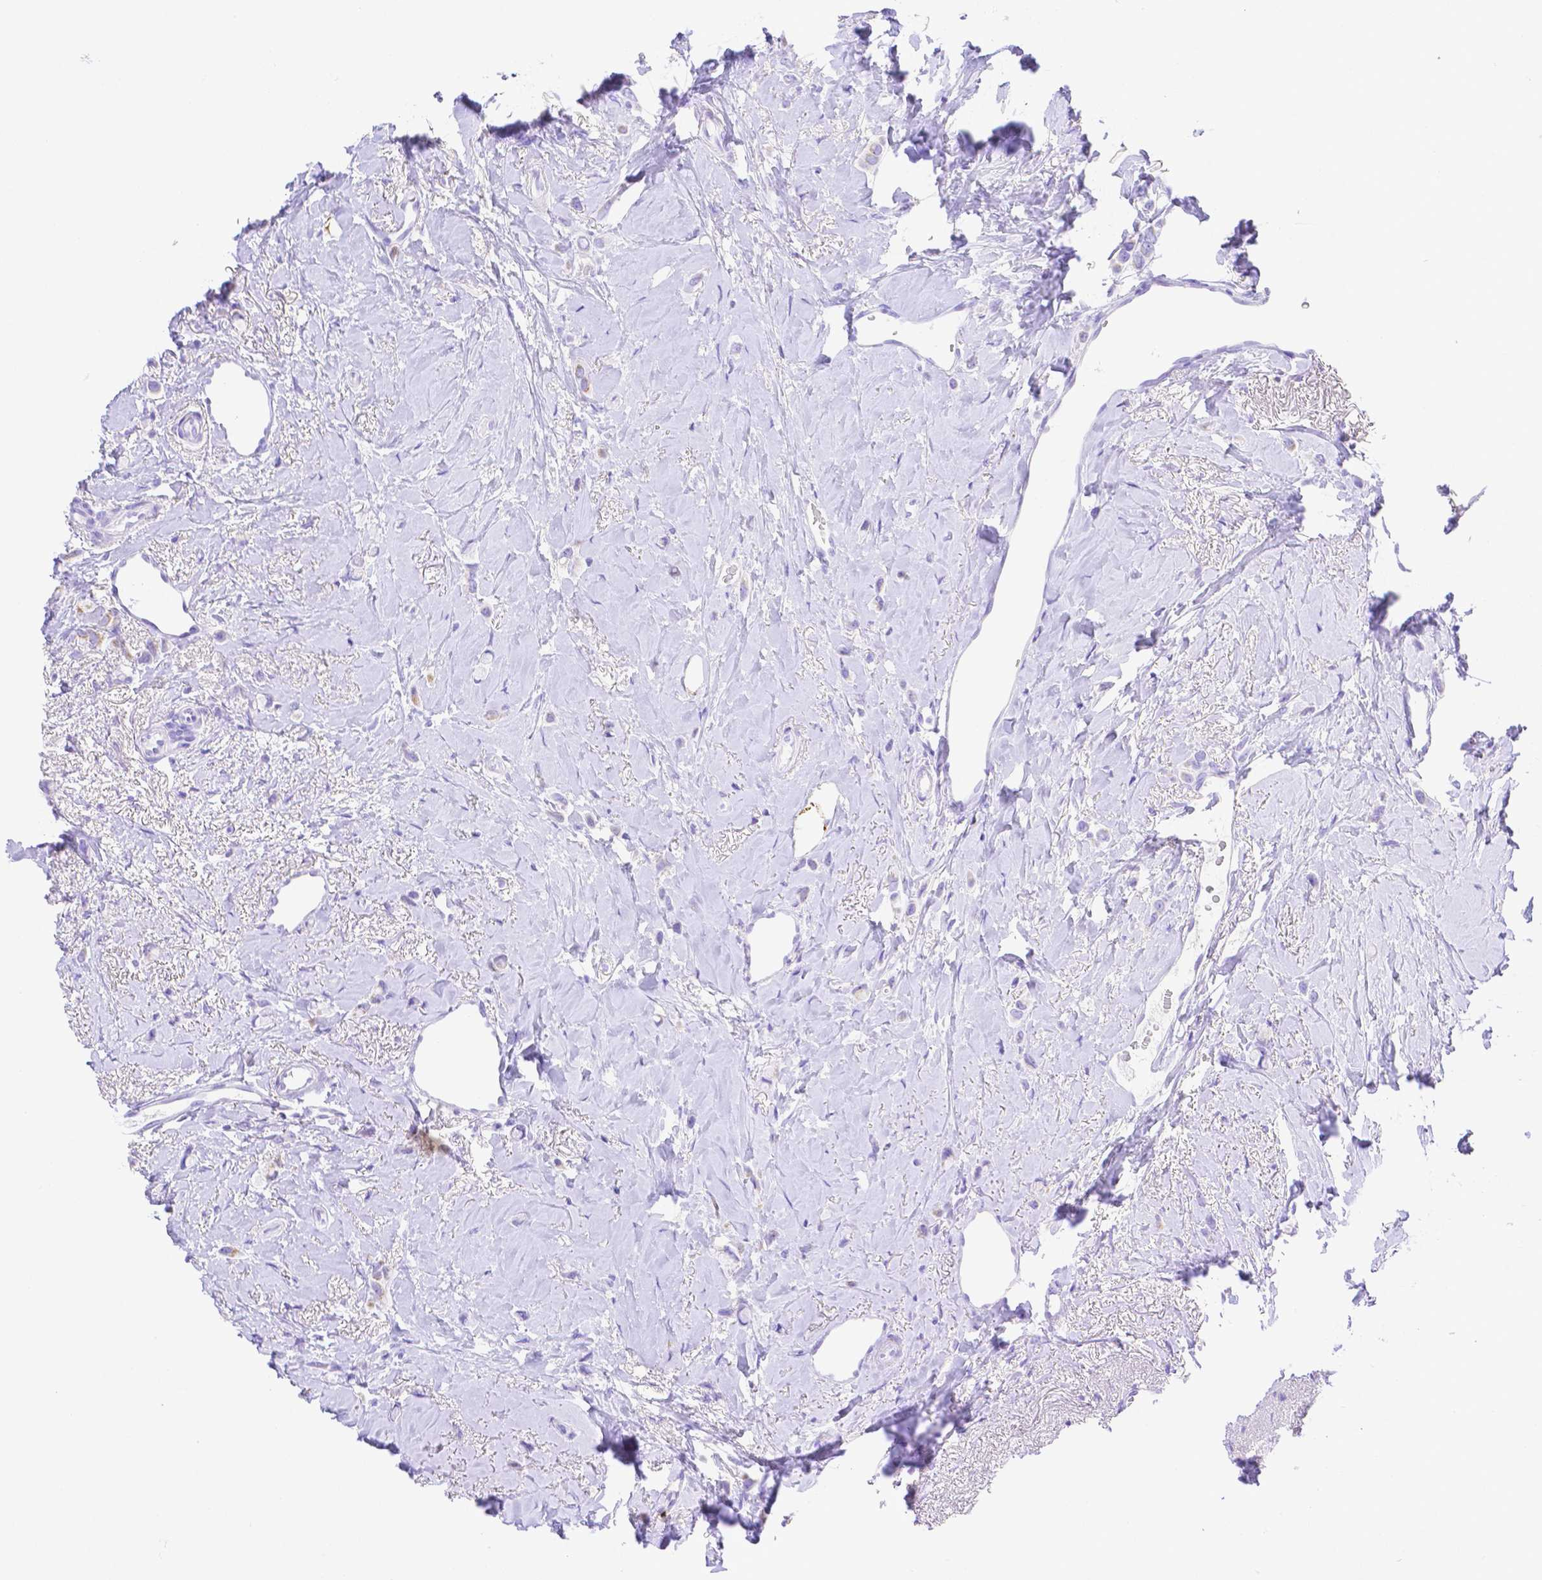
{"staining": {"intensity": "negative", "quantity": "none", "location": "none"}, "tissue": "breast cancer", "cell_type": "Tumor cells", "image_type": "cancer", "snomed": [{"axis": "morphology", "description": "Lobular carcinoma"}, {"axis": "topography", "description": "Breast"}], "caption": "A photomicrograph of breast cancer stained for a protein displays no brown staining in tumor cells.", "gene": "SMR3A", "patient": {"sex": "female", "age": 66}}